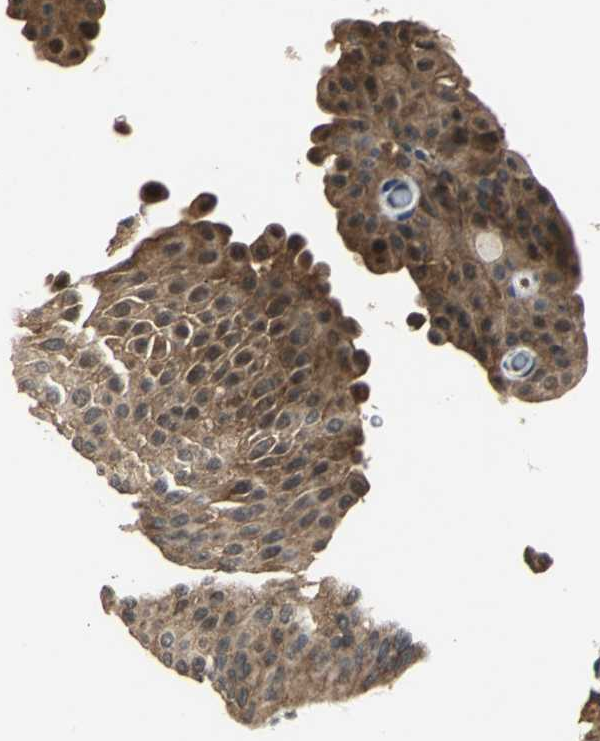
{"staining": {"intensity": "moderate", "quantity": ">75%", "location": "cytoplasmic/membranous"}, "tissue": "urothelial cancer", "cell_type": "Tumor cells", "image_type": "cancer", "snomed": [{"axis": "morphology", "description": "Urothelial carcinoma, Low grade"}, {"axis": "topography", "description": "Urinary bladder"}], "caption": "Immunohistochemical staining of human urothelial carcinoma (low-grade) demonstrates medium levels of moderate cytoplasmic/membranous protein staining in approximately >75% of tumor cells.", "gene": "EIF2B2", "patient": {"sex": "female", "age": 60}}